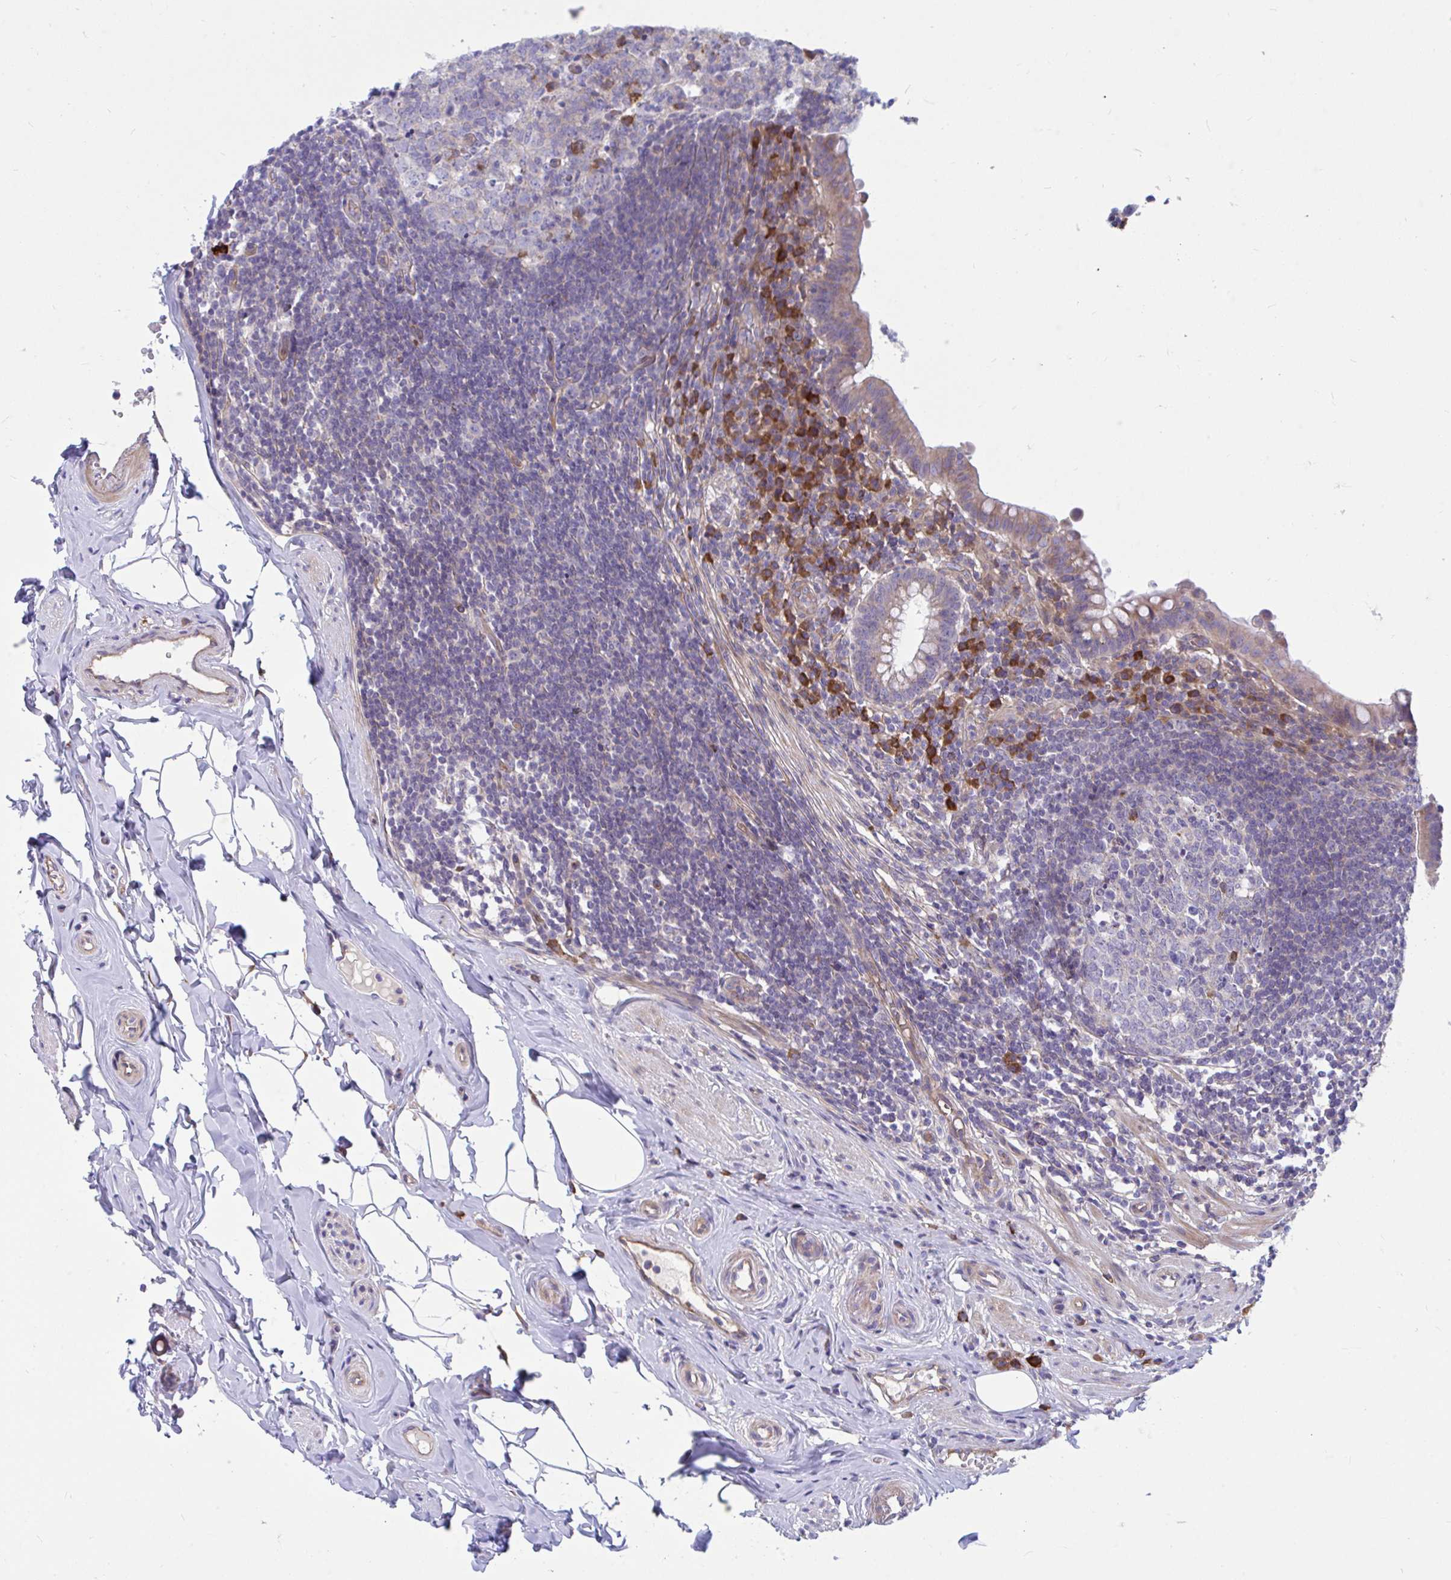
{"staining": {"intensity": "strong", "quantity": "<25%", "location": "cytoplasmic/membranous"}, "tissue": "appendix", "cell_type": "Glandular cells", "image_type": "normal", "snomed": [{"axis": "morphology", "description": "Normal tissue, NOS"}, {"axis": "topography", "description": "Appendix"}], "caption": "Protein staining demonstrates strong cytoplasmic/membranous positivity in about <25% of glandular cells in normal appendix. The staining is performed using DAB (3,3'-diaminobenzidine) brown chromogen to label protein expression. The nuclei are counter-stained blue using hematoxylin.", "gene": "WBP1", "patient": {"sex": "female", "age": 56}}